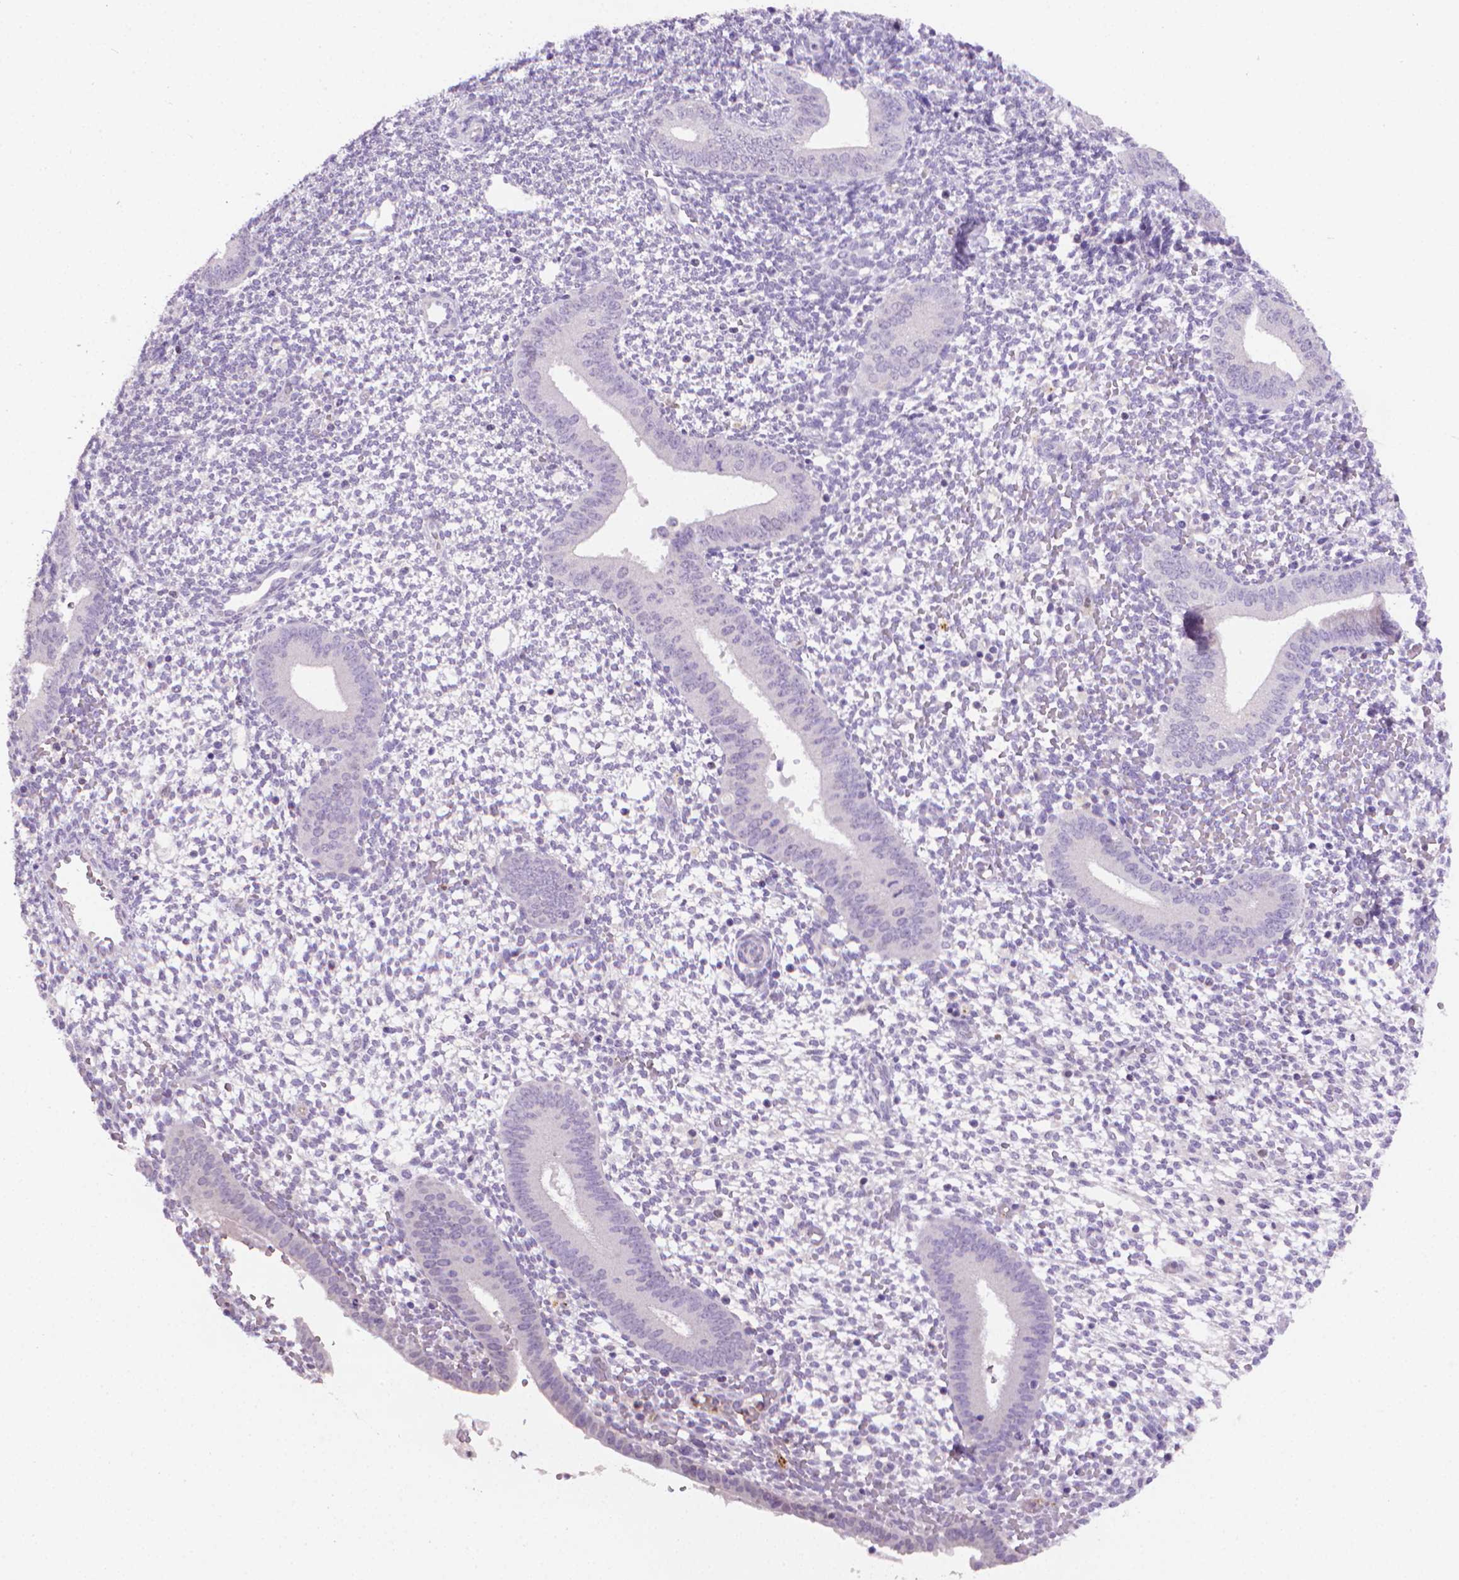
{"staining": {"intensity": "negative", "quantity": "none", "location": "none"}, "tissue": "endometrium", "cell_type": "Cells in endometrial stroma", "image_type": "normal", "snomed": [{"axis": "morphology", "description": "Normal tissue, NOS"}, {"axis": "topography", "description": "Endometrium"}], "caption": "Immunohistochemistry (IHC) of unremarkable human endometrium shows no expression in cells in endometrial stroma. (Immunohistochemistry (IHC), brightfield microscopy, high magnification).", "gene": "CDKN2D", "patient": {"sex": "female", "age": 40}}